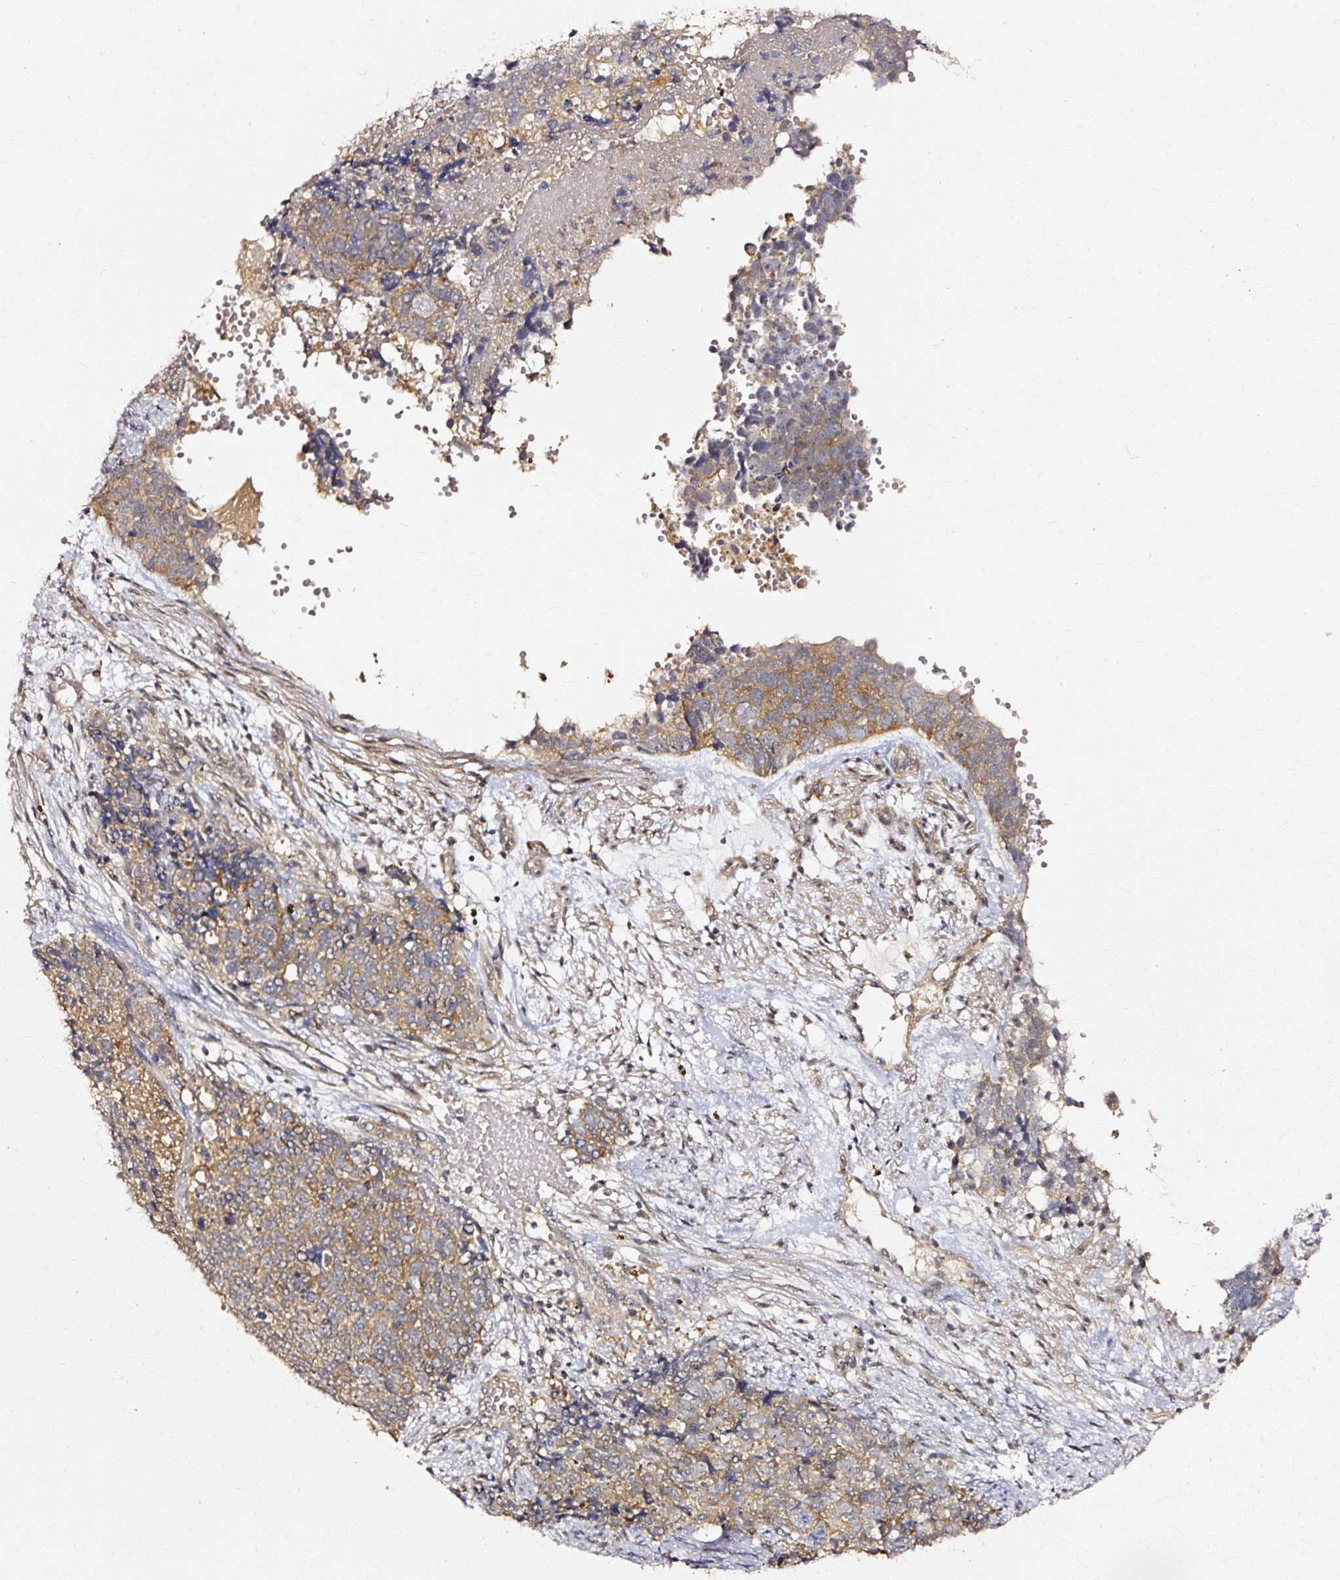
{"staining": {"intensity": "moderate", "quantity": ">75%", "location": "cytoplasmic/membranous"}, "tissue": "cervical cancer", "cell_type": "Tumor cells", "image_type": "cancer", "snomed": [{"axis": "morphology", "description": "Squamous cell carcinoma, NOS"}, {"axis": "topography", "description": "Cervix"}], "caption": "Brown immunohistochemical staining in human cervical cancer (squamous cell carcinoma) displays moderate cytoplasmic/membranous expression in about >75% of tumor cells. The staining was performed using DAB, with brown indicating positive protein expression. Nuclei are stained blue with hematoxylin.", "gene": "RGPD5", "patient": {"sex": "female", "age": 63}}